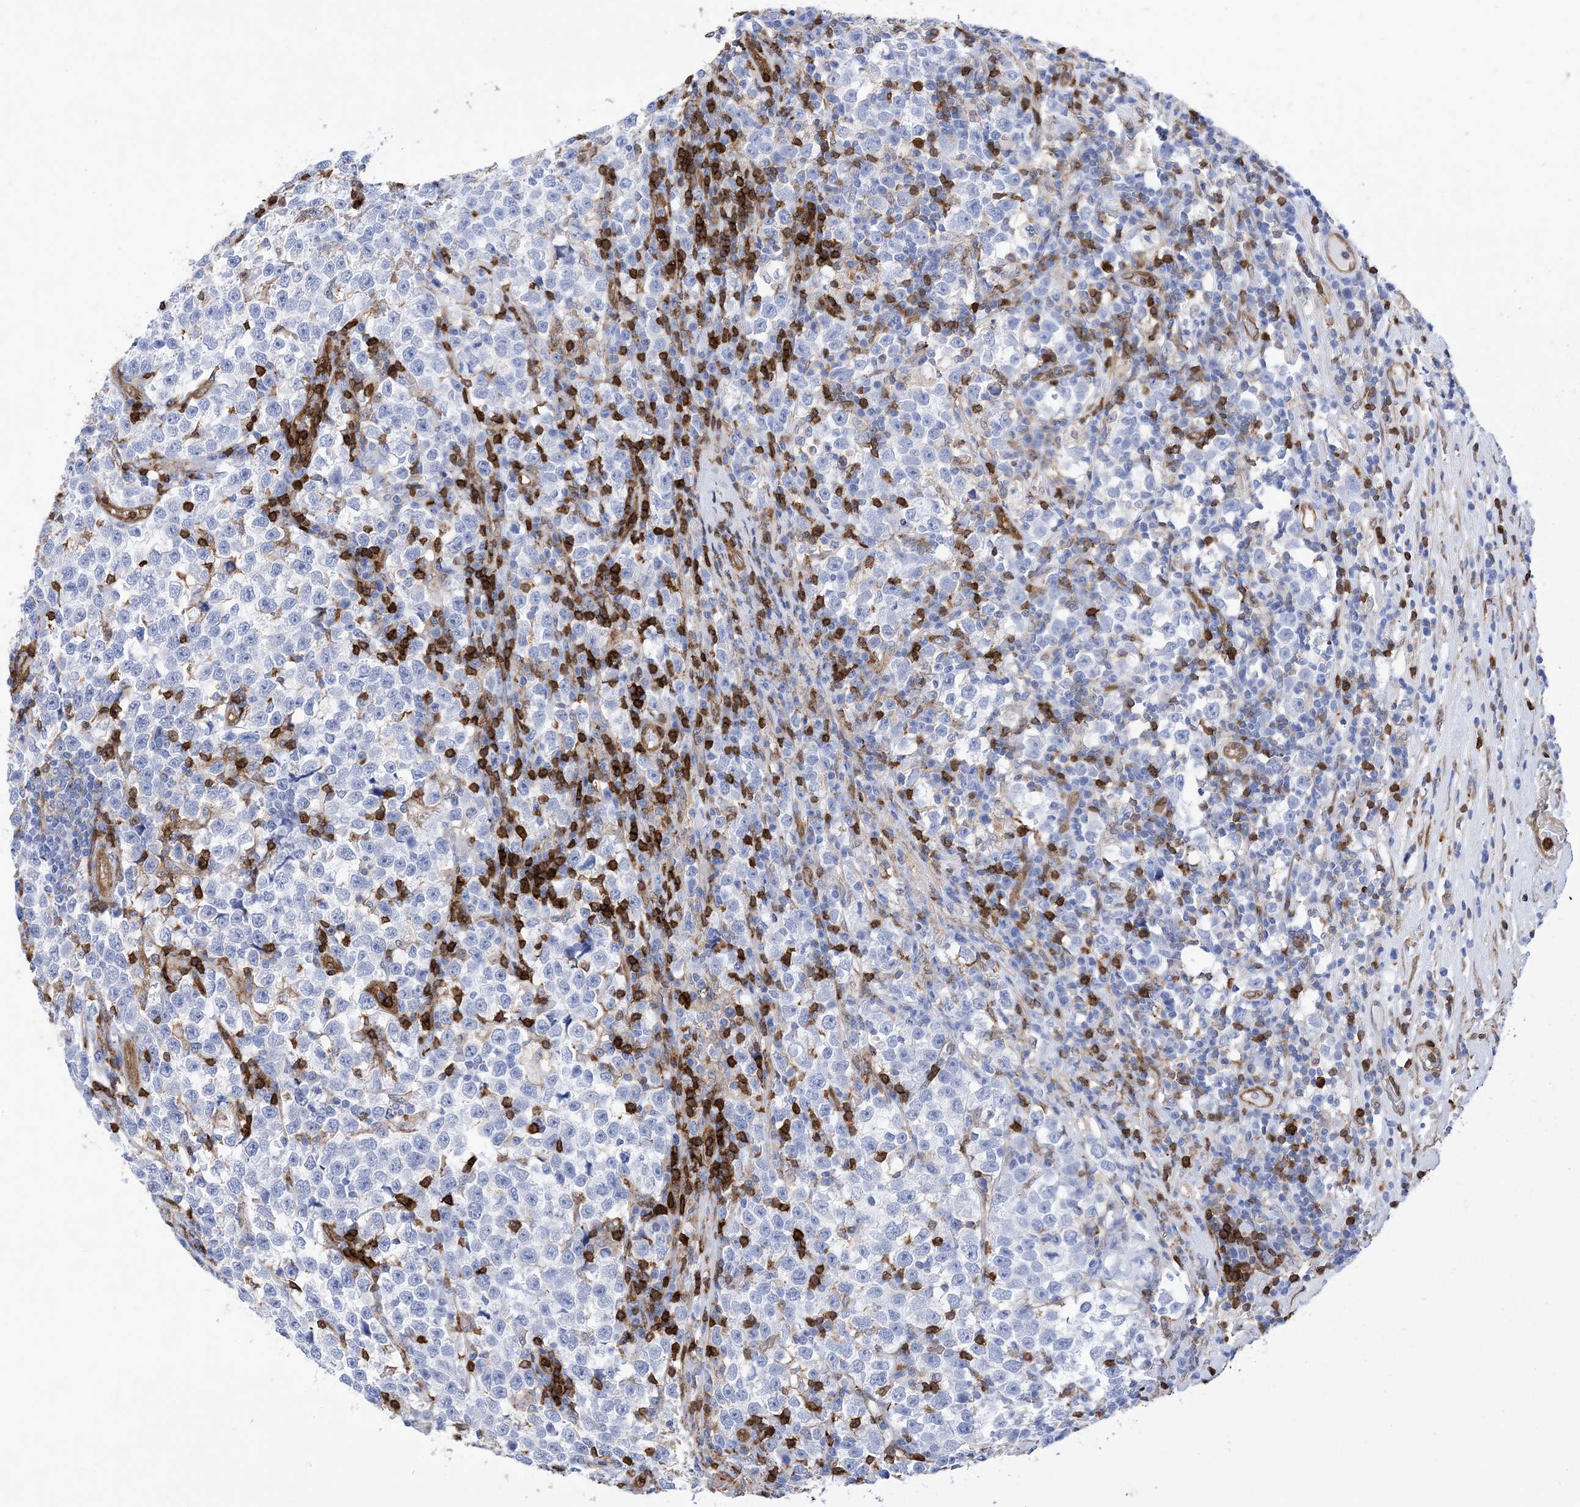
{"staining": {"intensity": "negative", "quantity": "none", "location": "none"}, "tissue": "testis cancer", "cell_type": "Tumor cells", "image_type": "cancer", "snomed": [{"axis": "morphology", "description": "Normal tissue, NOS"}, {"axis": "morphology", "description": "Seminoma, NOS"}, {"axis": "topography", "description": "Testis"}], "caption": "Immunohistochemistry of testis seminoma displays no expression in tumor cells. (DAB (3,3'-diaminobenzidine) immunohistochemistry (IHC) with hematoxylin counter stain).", "gene": "ANXA1", "patient": {"sex": "male", "age": 43}}